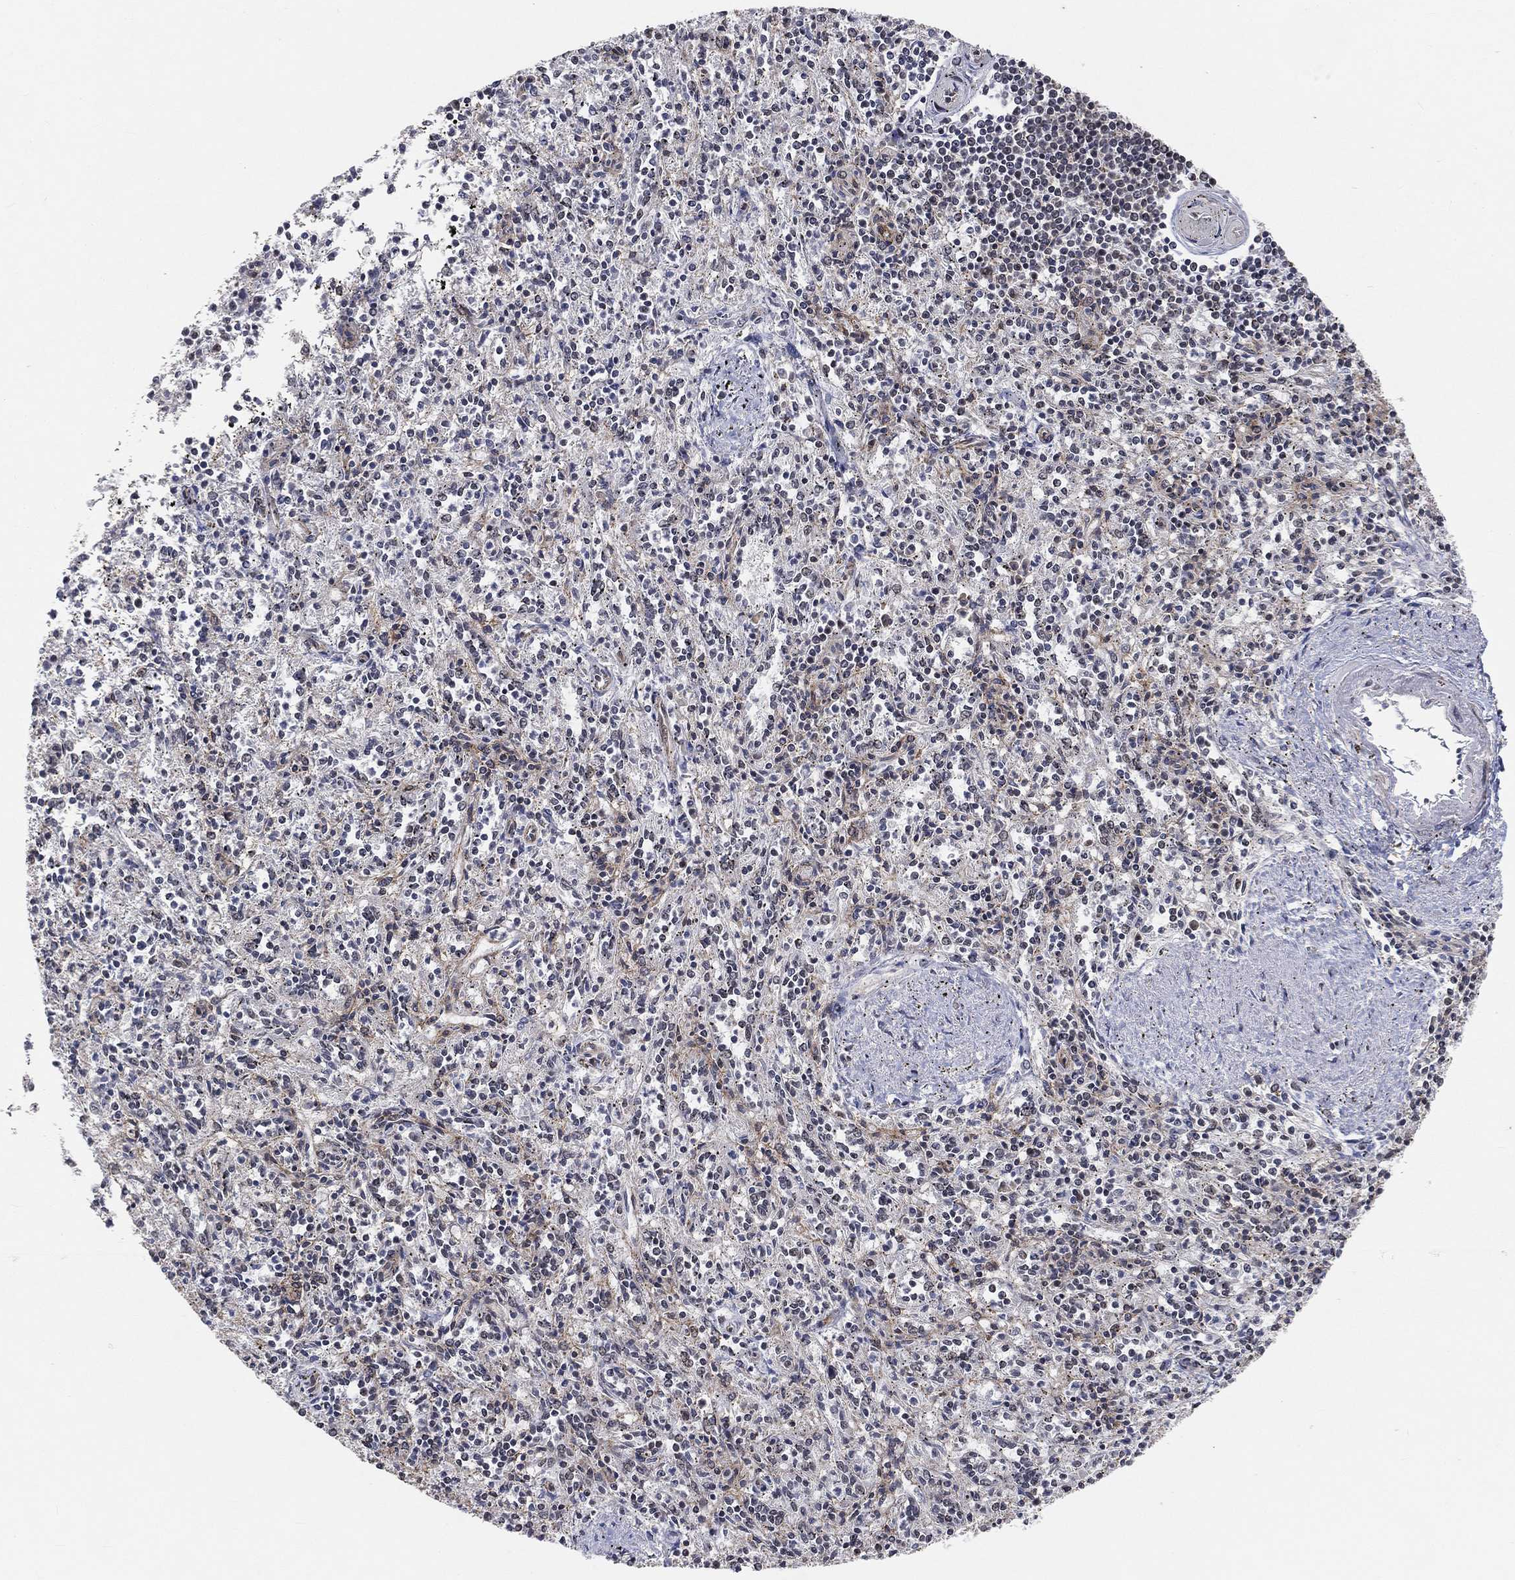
{"staining": {"intensity": "moderate", "quantity": "<25%", "location": "nuclear"}, "tissue": "spleen", "cell_type": "Cells in red pulp", "image_type": "normal", "snomed": [{"axis": "morphology", "description": "Normal tissue, NOS"}, {"axis": "topography", "description": "Spleen"}], "caption": "Spleen stained with DAB (3,3'-diaminobenzidine) immunohistochemistry (IHC) reveals low levels of moderate nuclear staining in approximately <25% of cells in red pulp.", "gene": "RSRC2", "patient": {"sex": "male", "age": 69}}